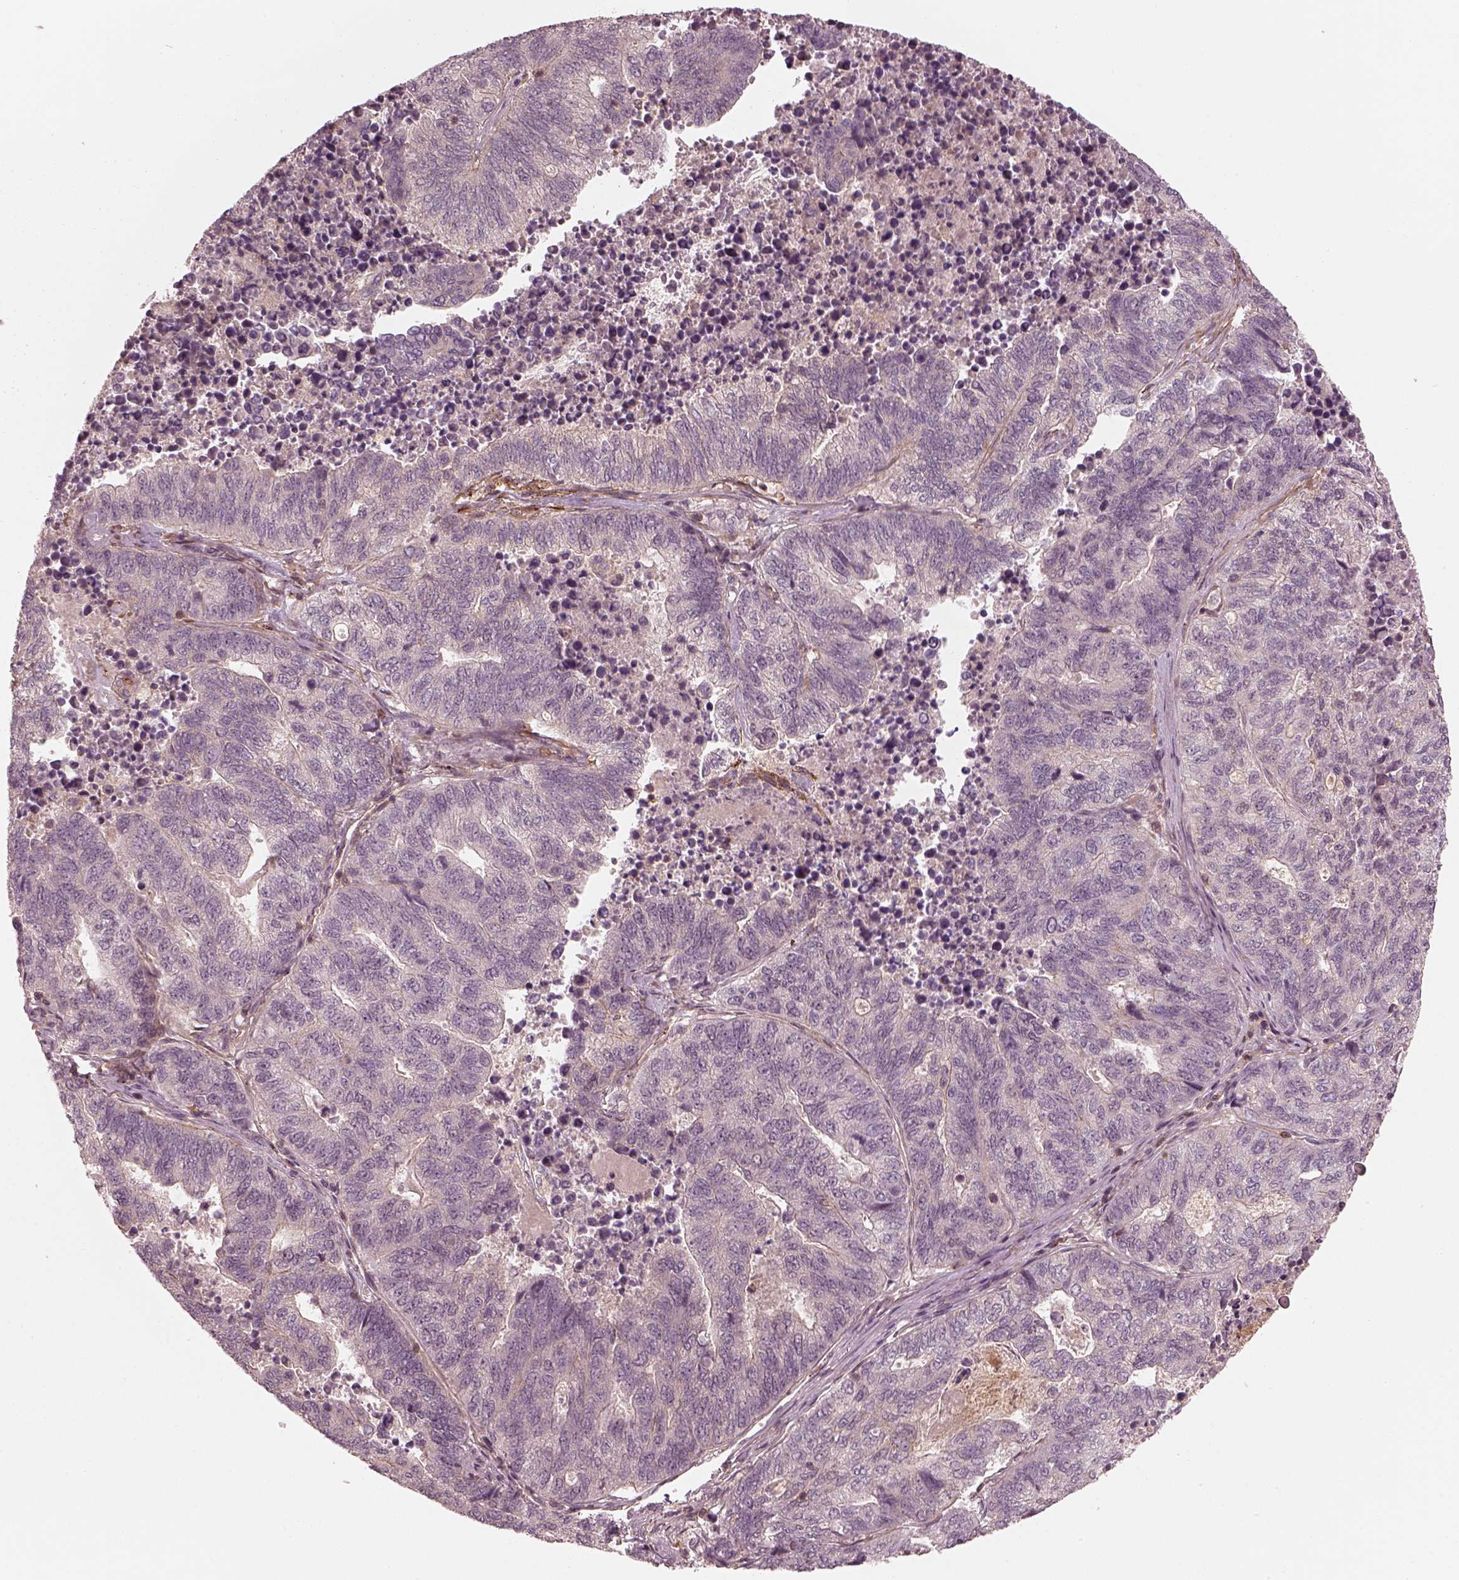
{"staining": {"intensity": "strong", "quantity": "<25%", "location": "cytoplasmic/membranous"}, "tissue": "stomach cancer", "cell_type": "Tumor cells", "image_type": "cancer", "snomed": [{"axis": "morphology", "description": "Adenocarcinoma, NOS"}, {"axis": "topography", "description": "Stomach, upper"}], "caption": "Protein staining displays strong cytoplasmic/membranous staining in approximately <25% of tumor cells in stomach cancer.", "gene": "FAM107B", "patient": {"sex": "female", "age": 67}}